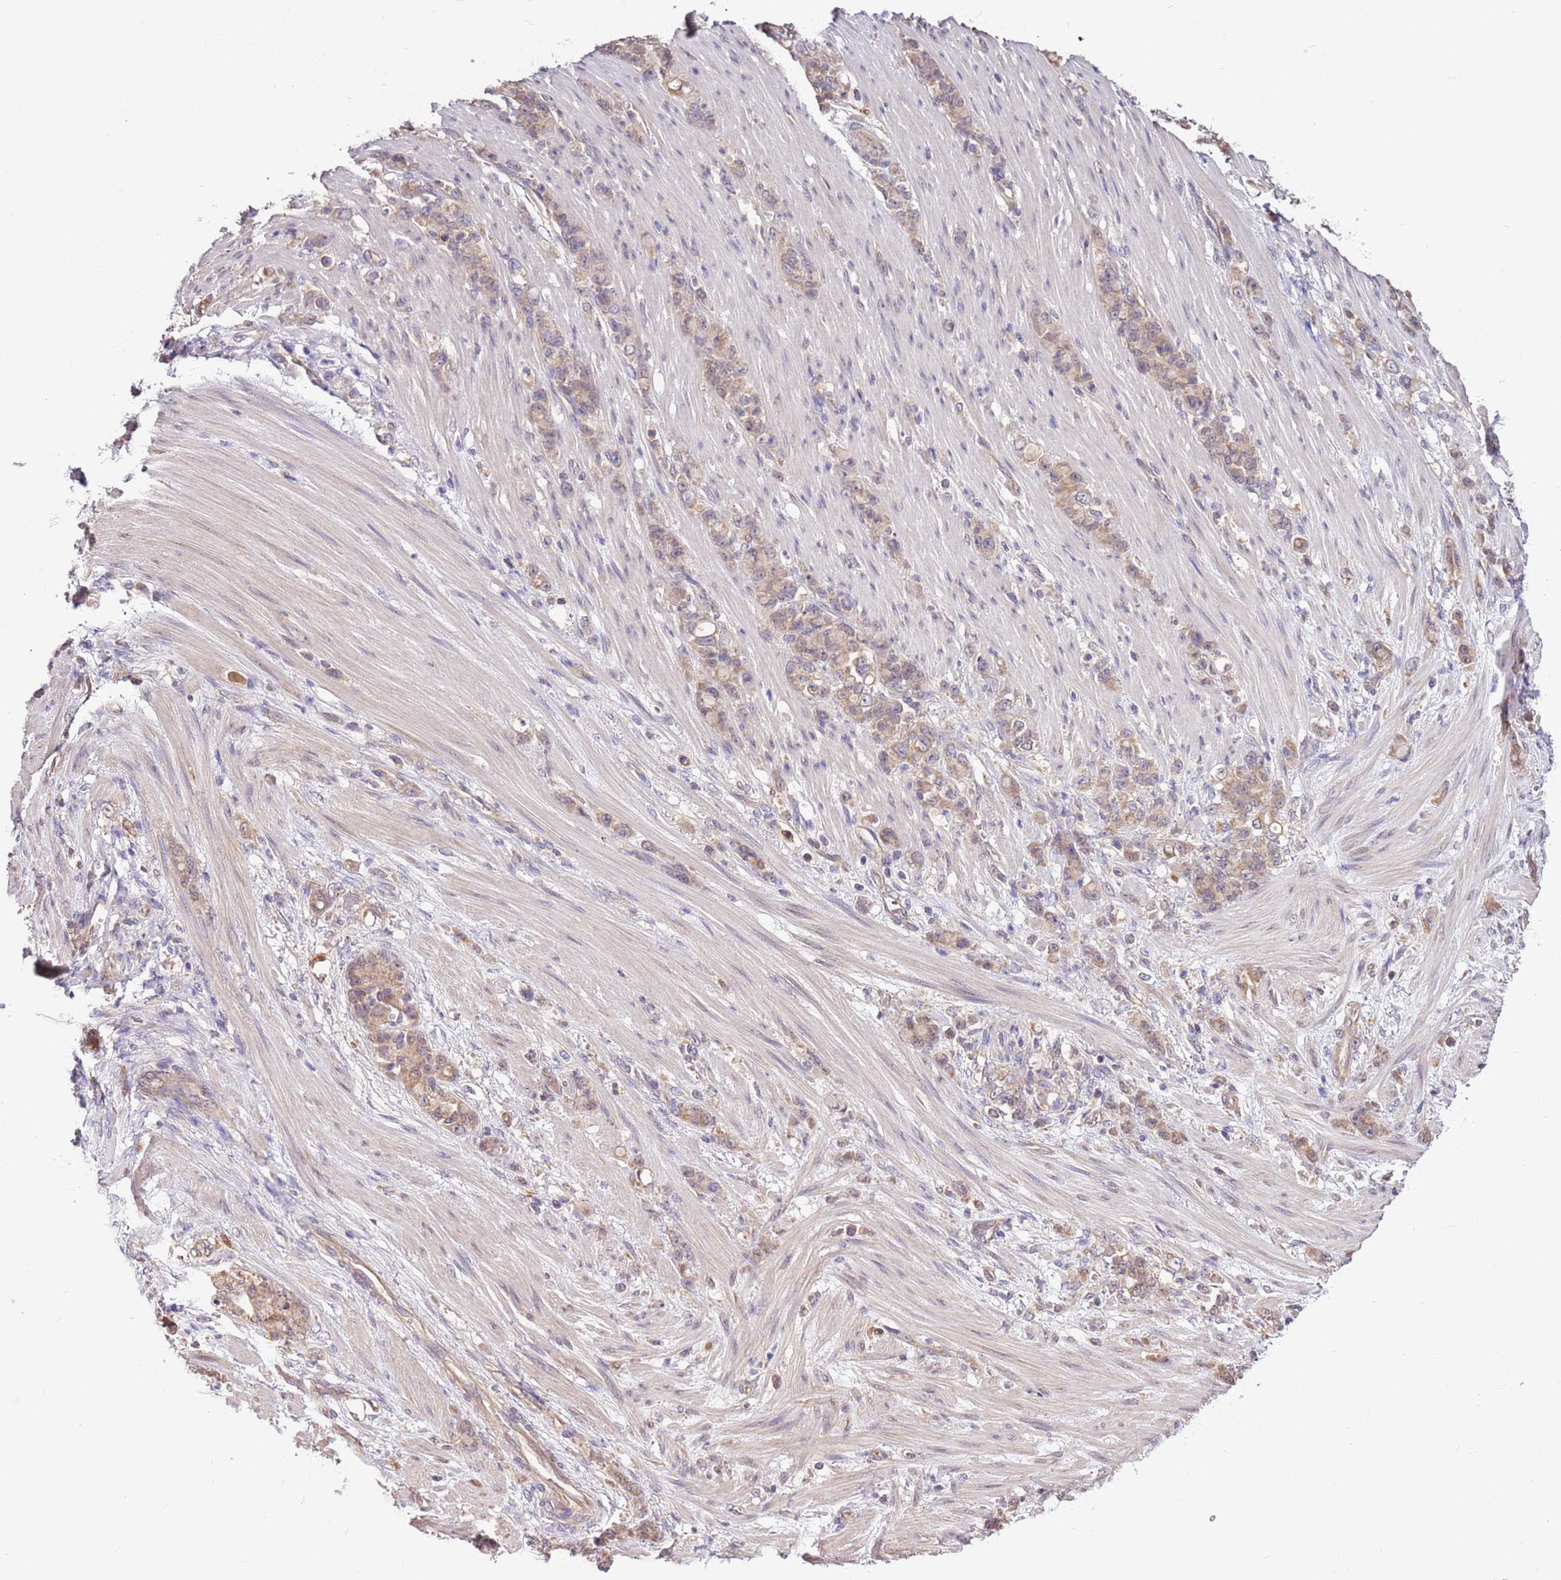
{"staining": {"intensity": "weak", "quantity": ">75%", "location": "cytoplasmic/membranous"}, "tissue": "stomach cancer", "cell_type": "Tumor cells", "image_type": "cancer", "snomed": [{"axis": "morphology", "description": "Normal tissue, NOS"}, {"axis": "morphology", "description": "Adenocarcinoma, NOS"}, {"axis": "topography", "description": "Stomach"}], "caption": "A brown stain labels weak cytoplasmic/membranous positivity of a protein in adenocarcinoma (stomach) tumor cells.", "gene": "BBS5", "patient": {"sex": "female", "age": 79}}